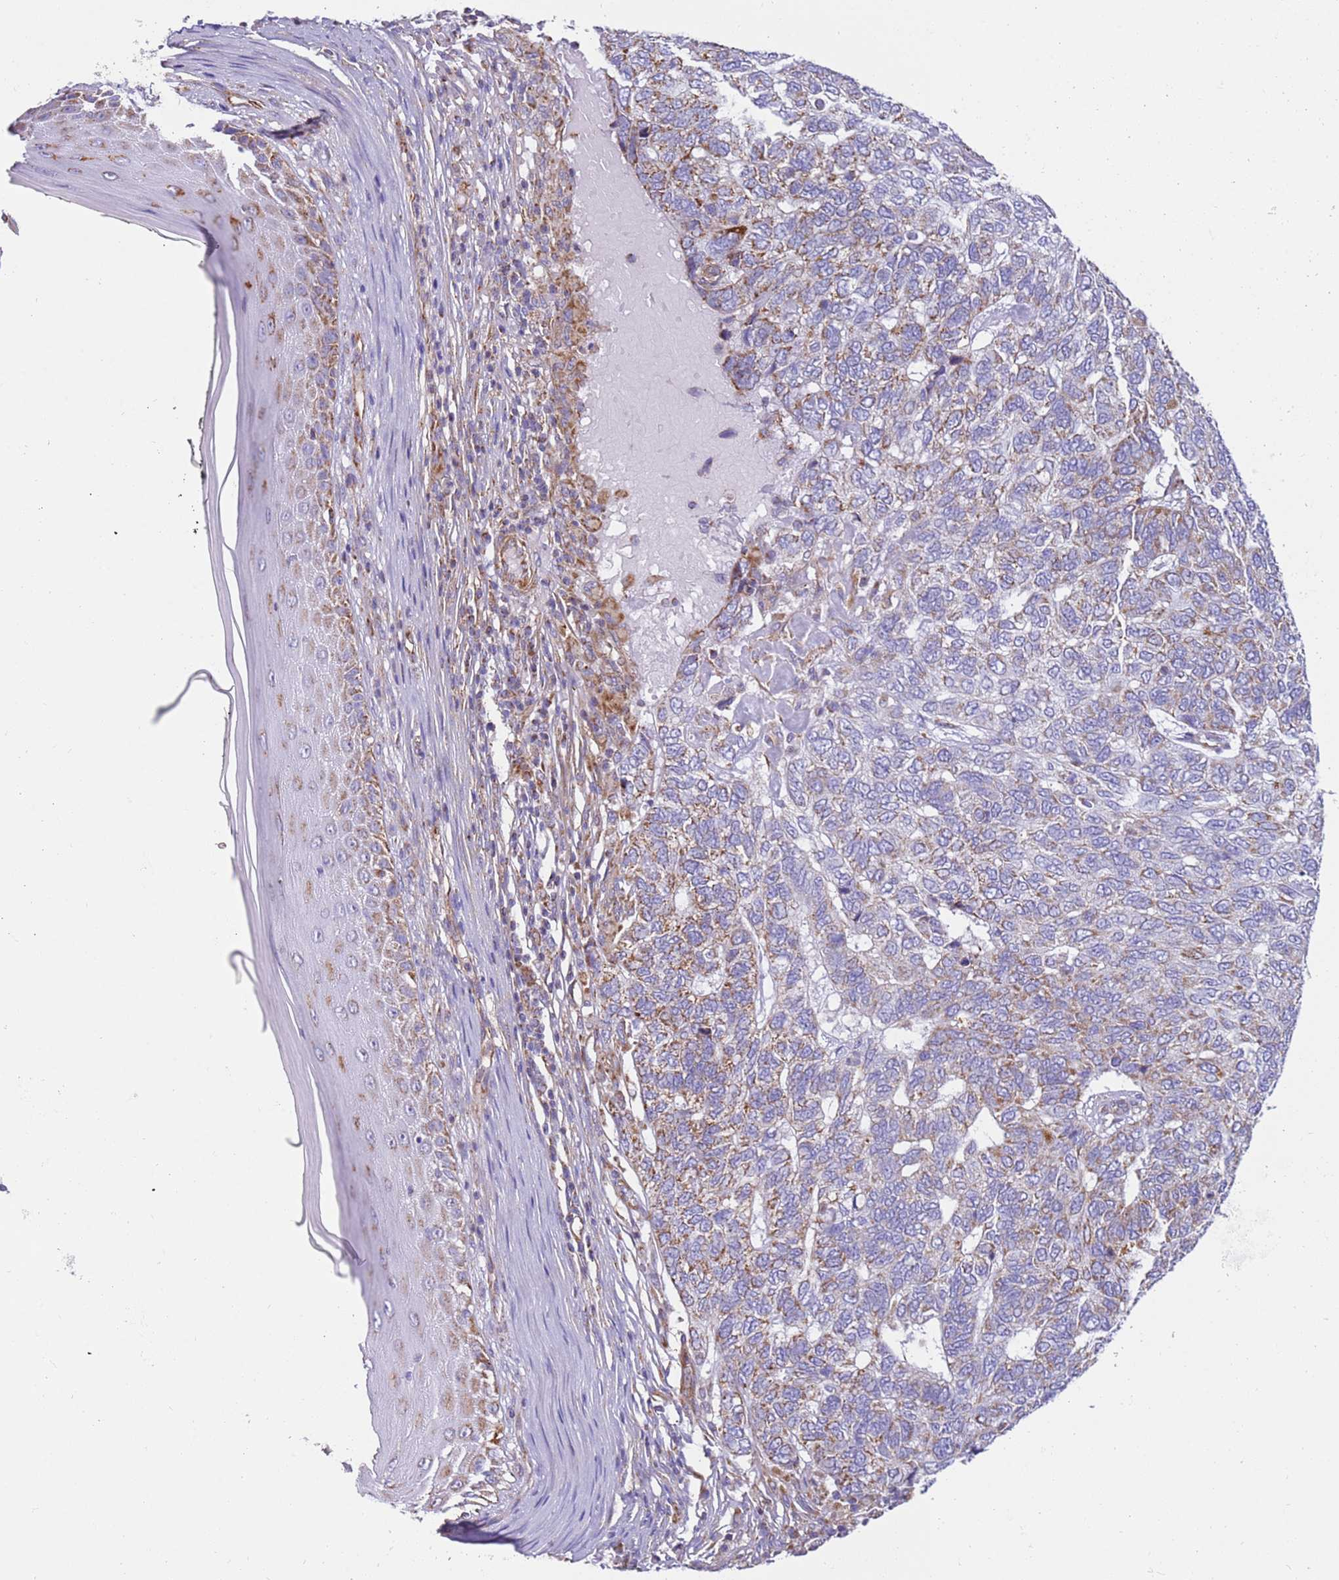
{"staining": {"intensity": "moderate", "quantity": "<25%", "location": "cytoplasmic/membranous"}, "tissue": "skin cancer", "cell_type": "Tumor cells", "image_type": "cancer", "snomed": [{"axis": "morphology", "description": "Basal cell carcinoma"}, {"axis": "topography", "description": "Skin"}], "caption": "Skin cancer tissue shows moderate cytoplasmic/membranous expression in about <25% of tumor cells", "gene": "MRPL20", "patient": {"sex": "female", "age": 65}}